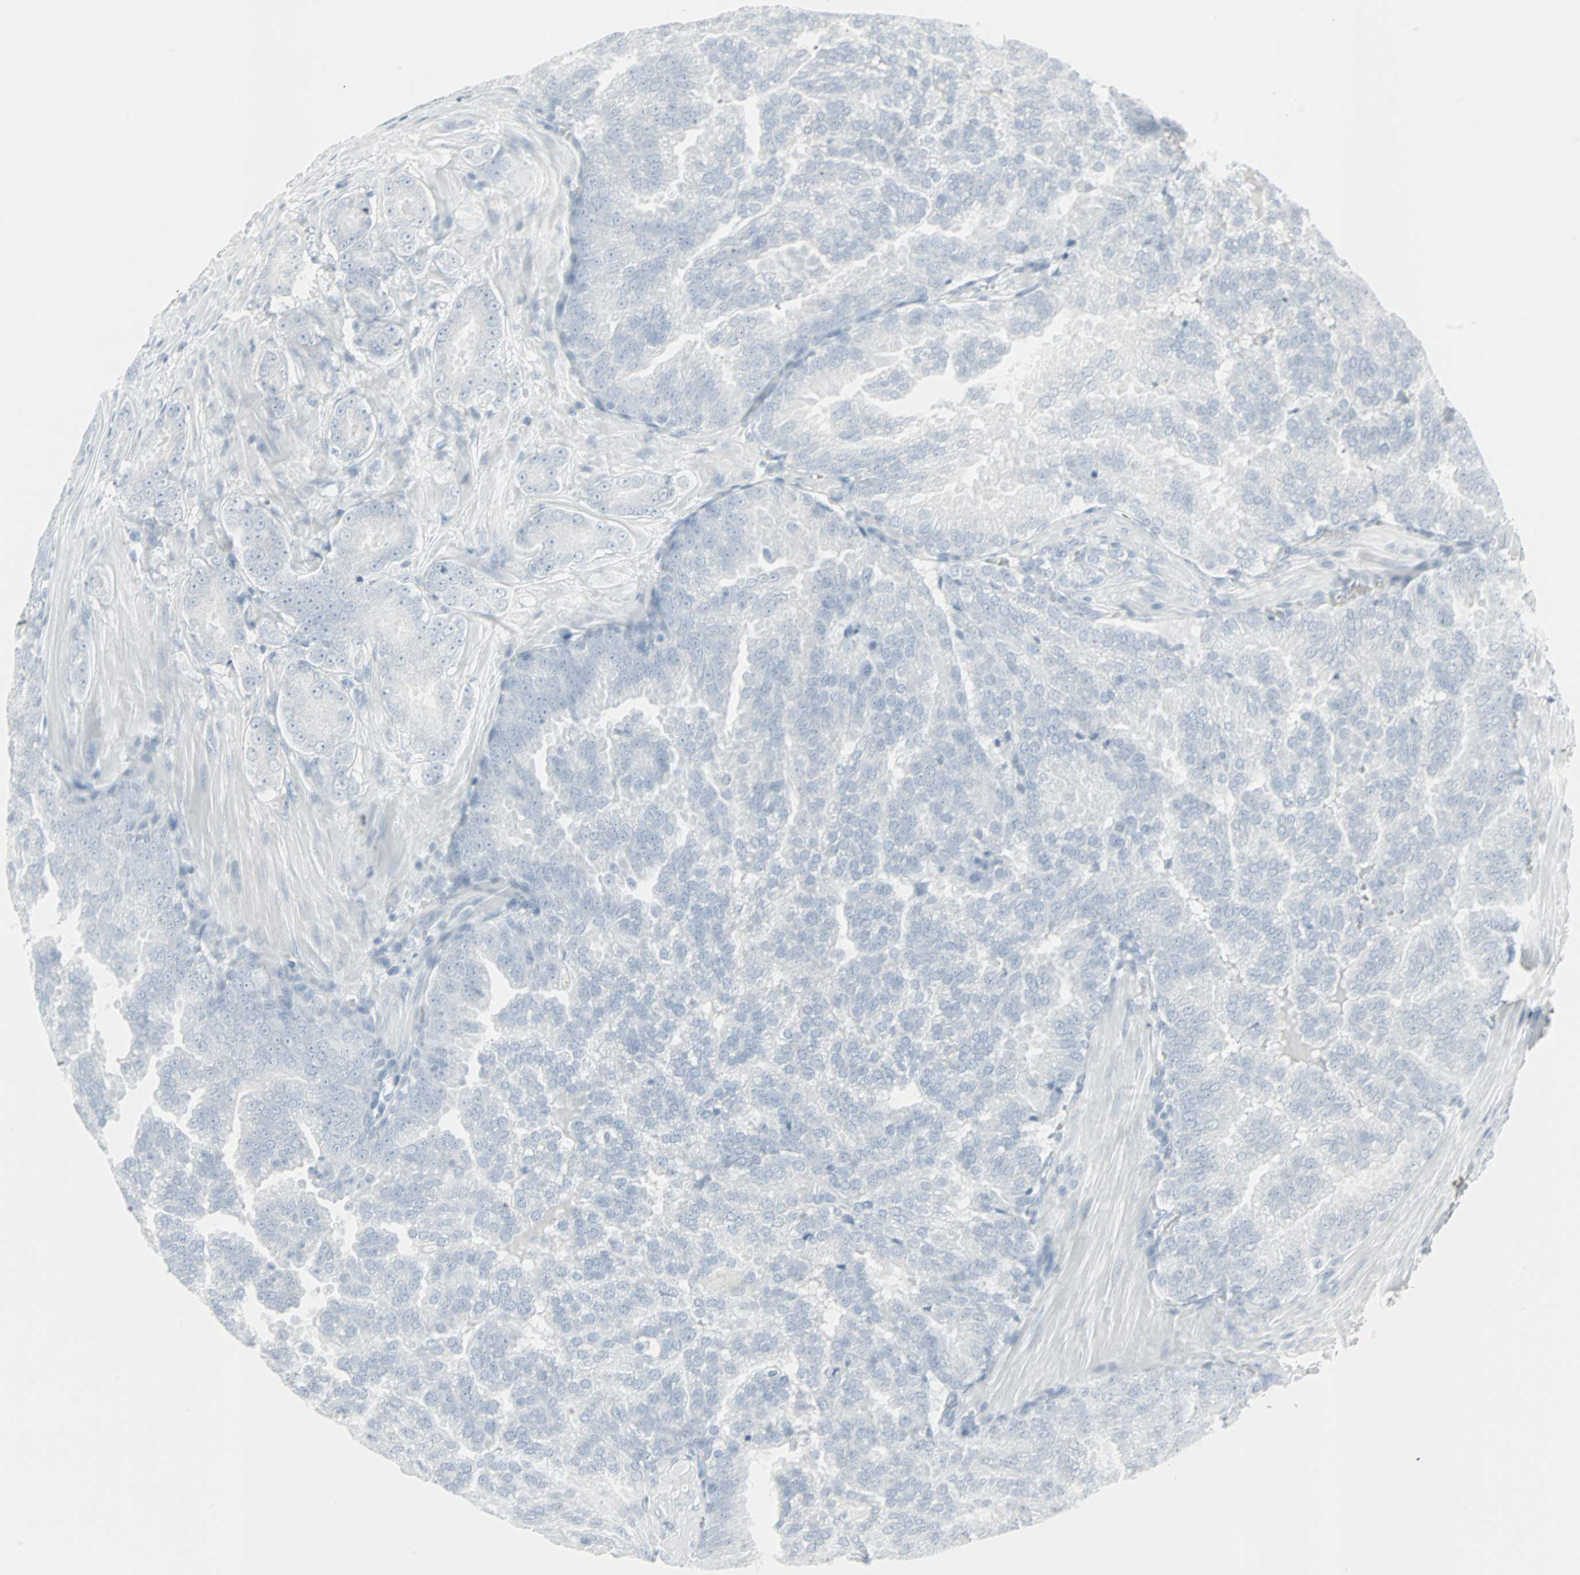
{"staining": {"intensity": "negative", "quantity": "none", "location": "none"}, "tissue": "prostate cancer", "cell_type": "Tumor cells", "image_type": "cancer", "snomed": [{"axis": "morphology", "description": "Adenocarcinoma, High grade"}, {"axis": "topography", "description": "Prostate"}], "caption": "Tumor cells show no significant expression in adenocarcinoma (high-grade) (prostate).", "gene": "LANCL3", "patient": {"sex": "male", "age": 64}}